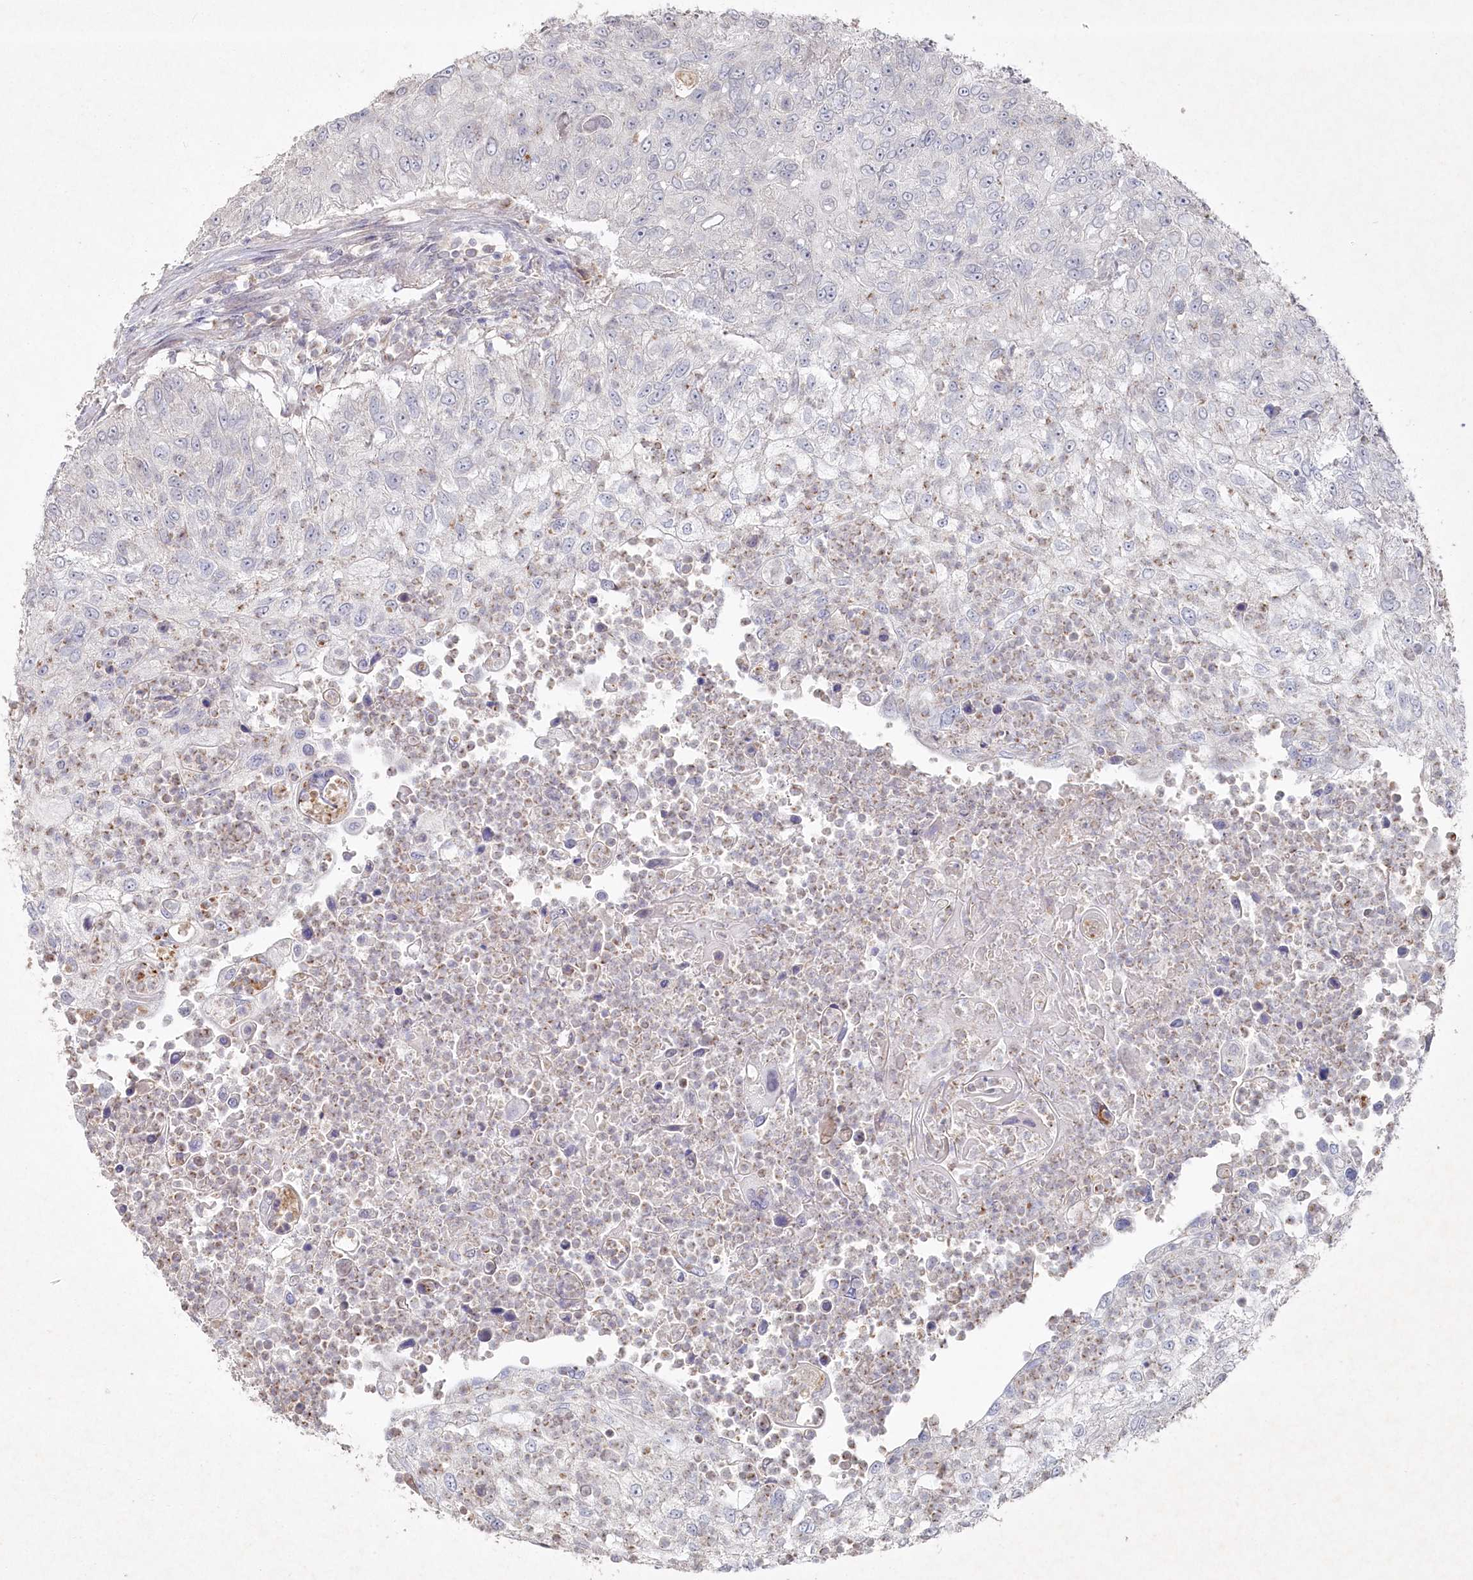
{"staining": {"intensity": "negative", "quantity": "none", "location": "none"}, "tissue": "urothelial cancer", "cell_type": "Tumor cells", "image_type": "cancer", "snomed": [{"axis": "morphology", "description": "Urothelial carcinoma, High grade"}, {"axis": "topography", "description": "Urinary bladder"}], "caption": "A photomicrograph of urothelial cancer stained for a protein exhibits no brown staining in tumor cells.", "gene": "TGFBRAP1", "patient": {"sex": "female", "age": 60}}